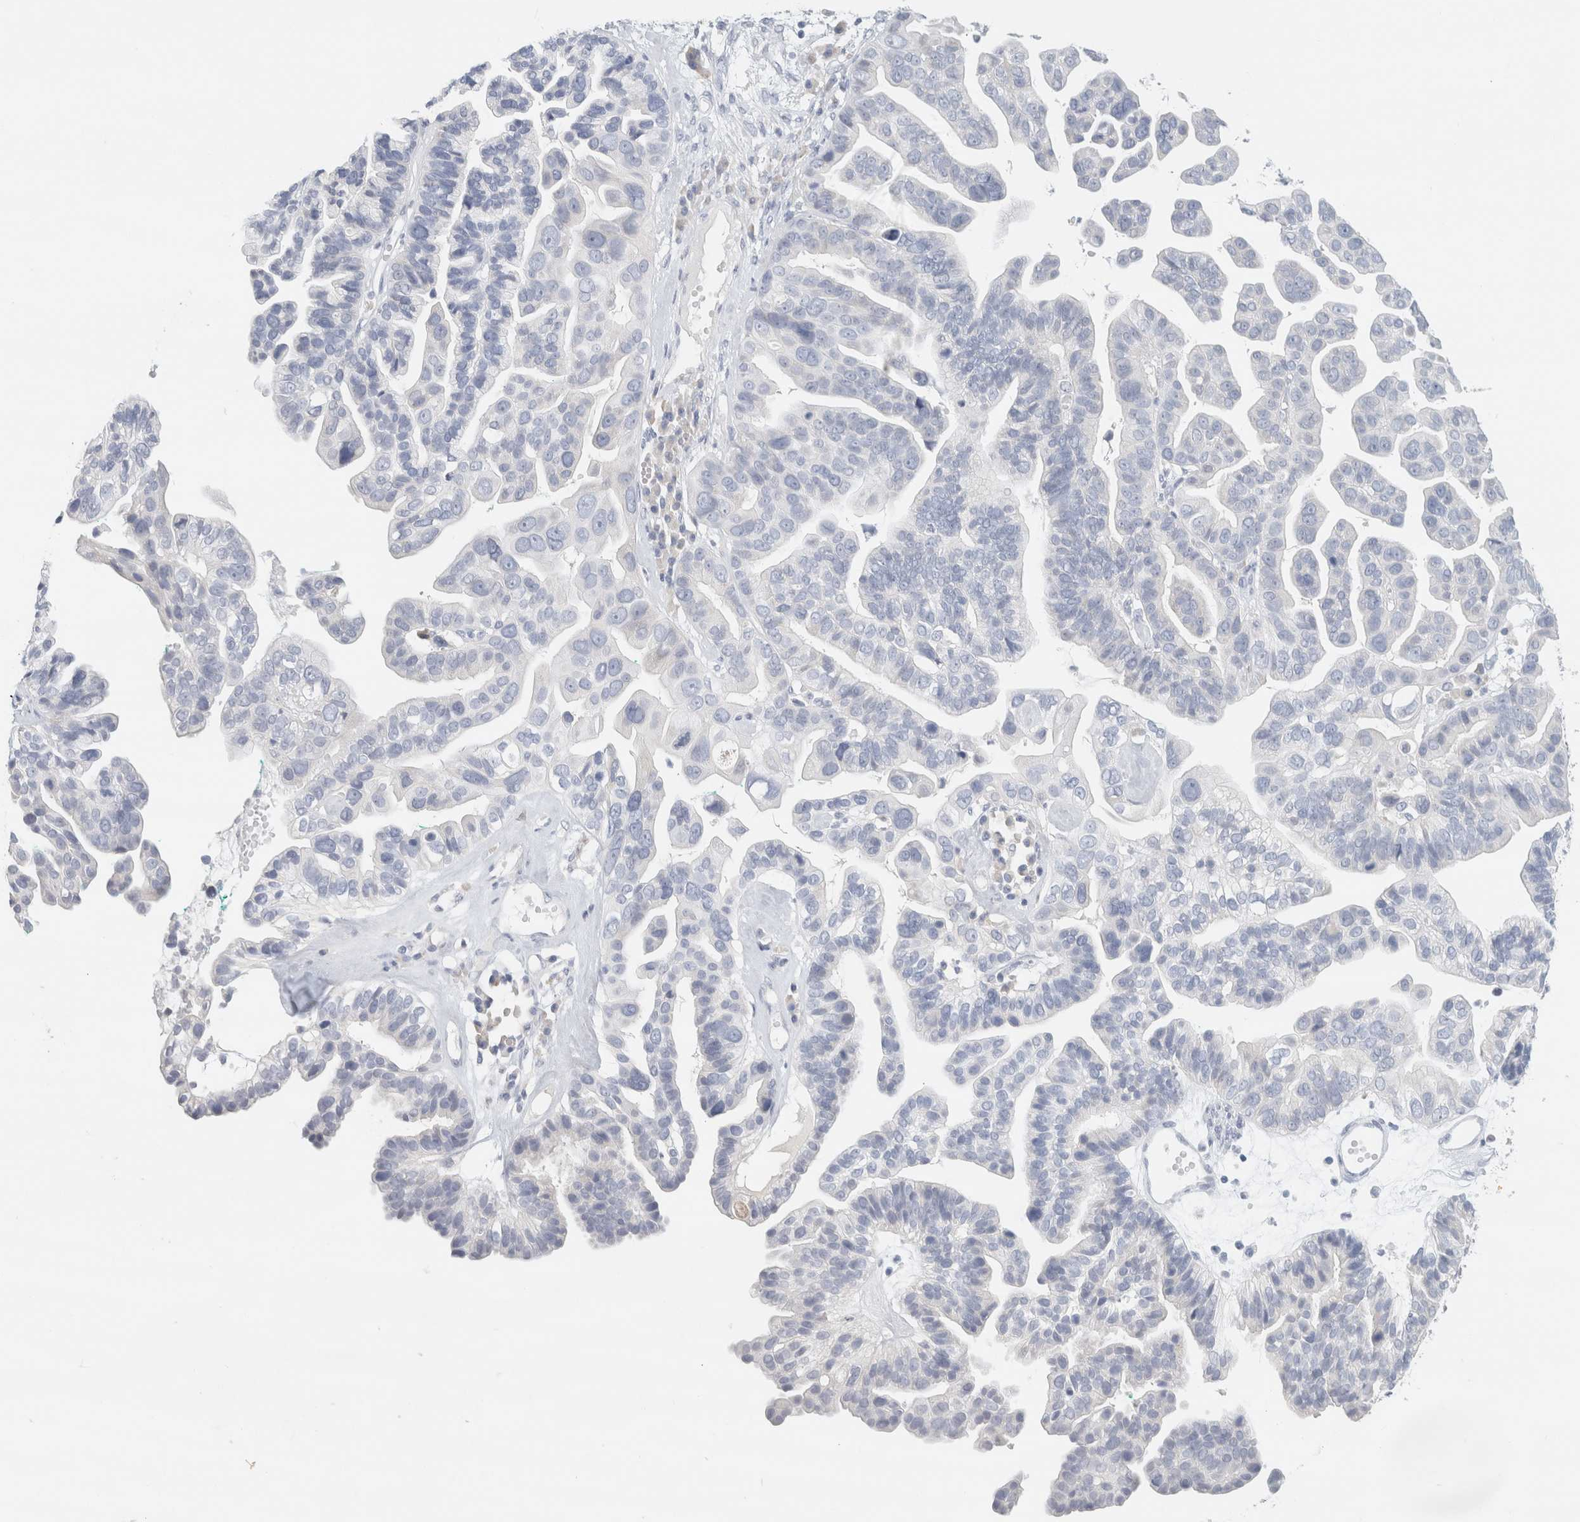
{"staining": {"intensity": "negative", "quantity": "none", "location": "none"}, "tissue": "ovarian cancer", "cell_type": "Tumor cells", "image_type": "cancer", "snomed": [{"axis": "morphology", "description": "Cystadenocarcinoma, serous, NOS"}, {"axis": "topography", "description": "Ovary"}], "caption": "There is no significant staining in tumor cells of ovarian cancer (serous cystadenocarcinoma).", "gene": "NEFM", "patient": {"sex": "female", "age": 56}}